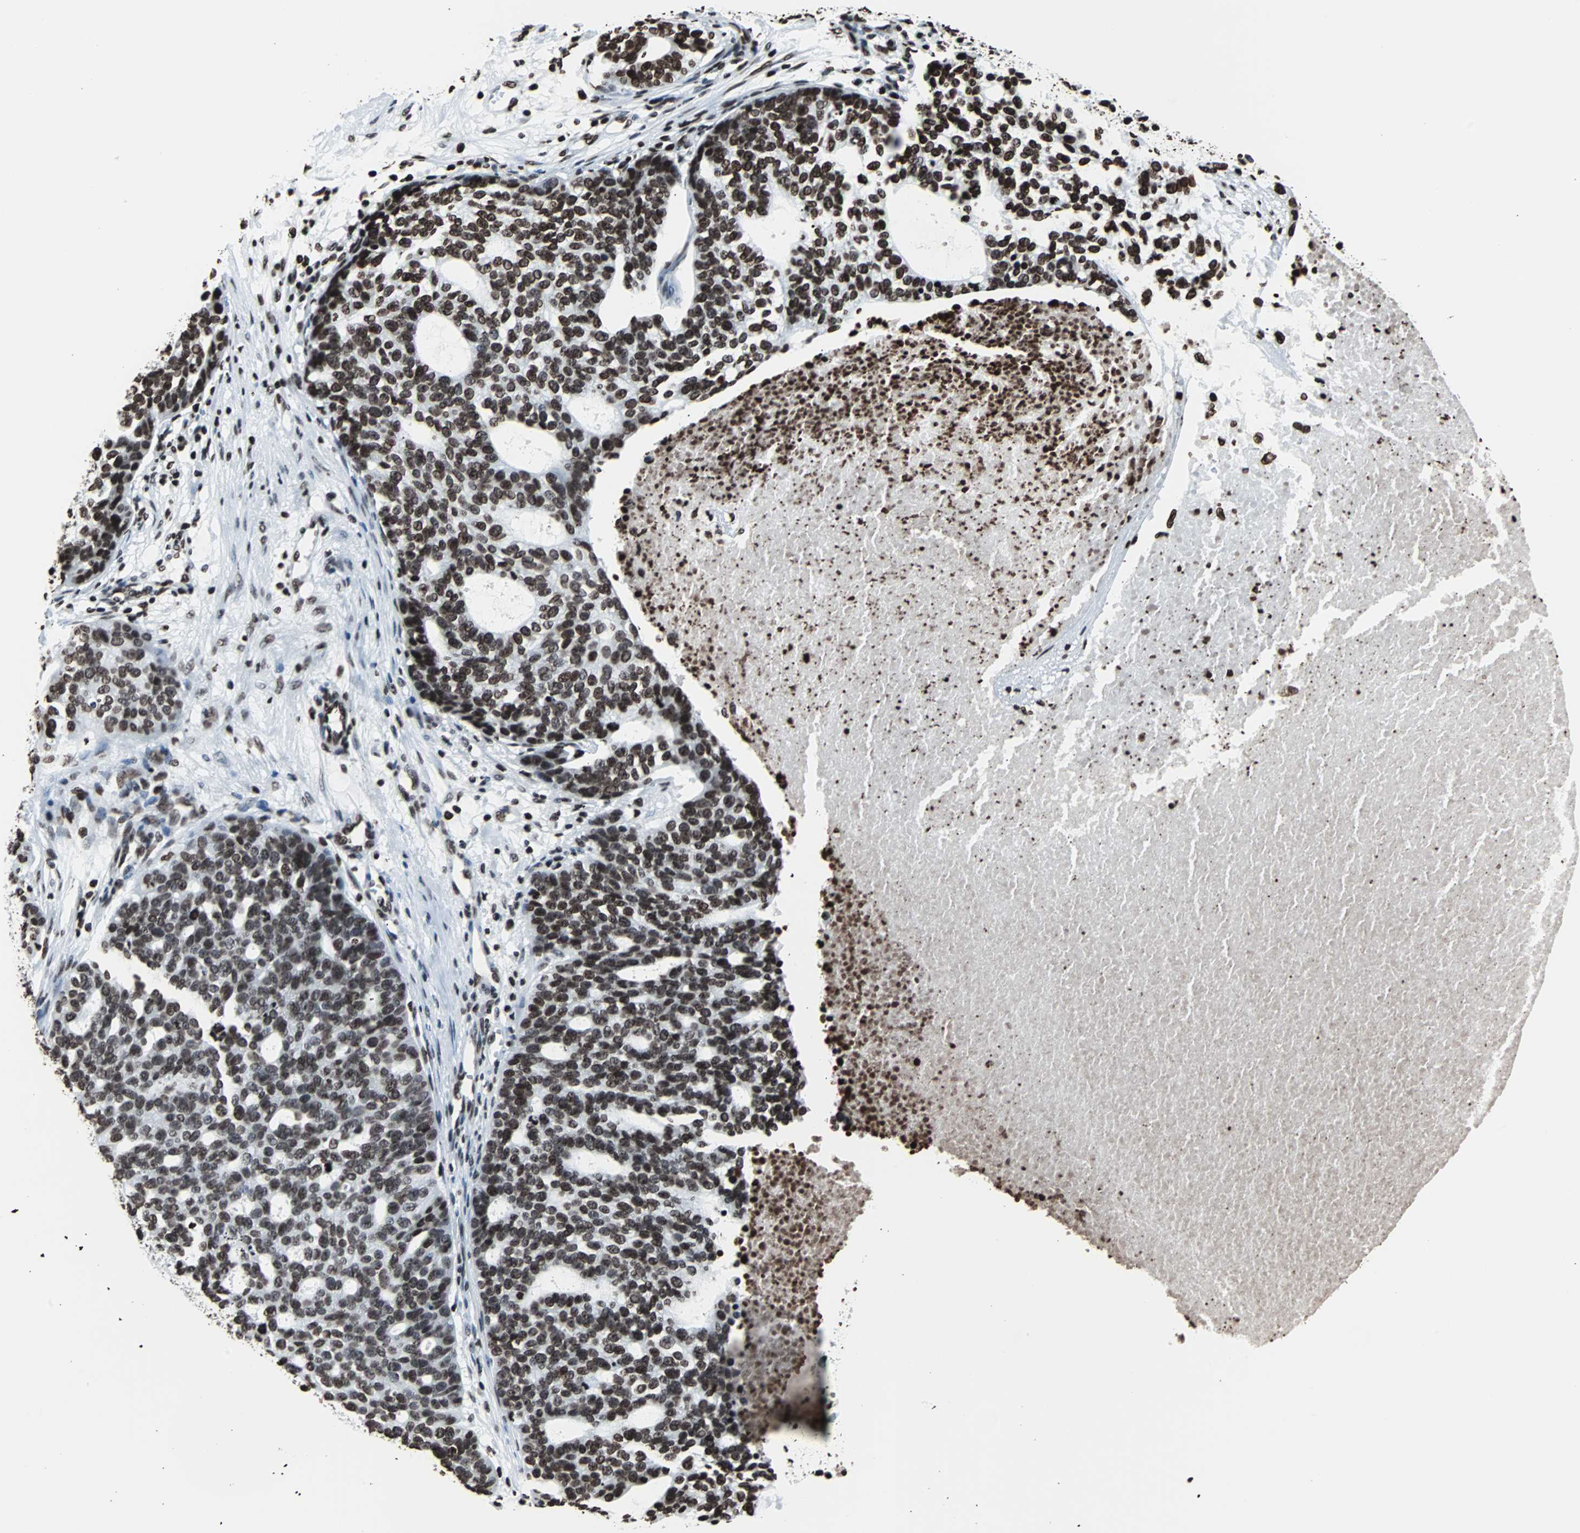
{"staining": {"intensity": "strong", "quantity": ">75%", "location": "nuclear"}, "tissue": "ovarian cancer", "cell_type": "Tumor cells", "image_type": "cancer", "snomed": [{"axis": "morphology", "description": "Cystadenocarcinoma, serous, NOS"}, {"axis": "topography", "description": "Ovary"}], "caption": "Ovarian serous cystadenocarcinoma tissue displays strong nuclear expression in about >75% of tumor cells, visualized by immunohistochemistry.", "gene": "H2BC18", "patient": {"sex": "female", "age": 59}}